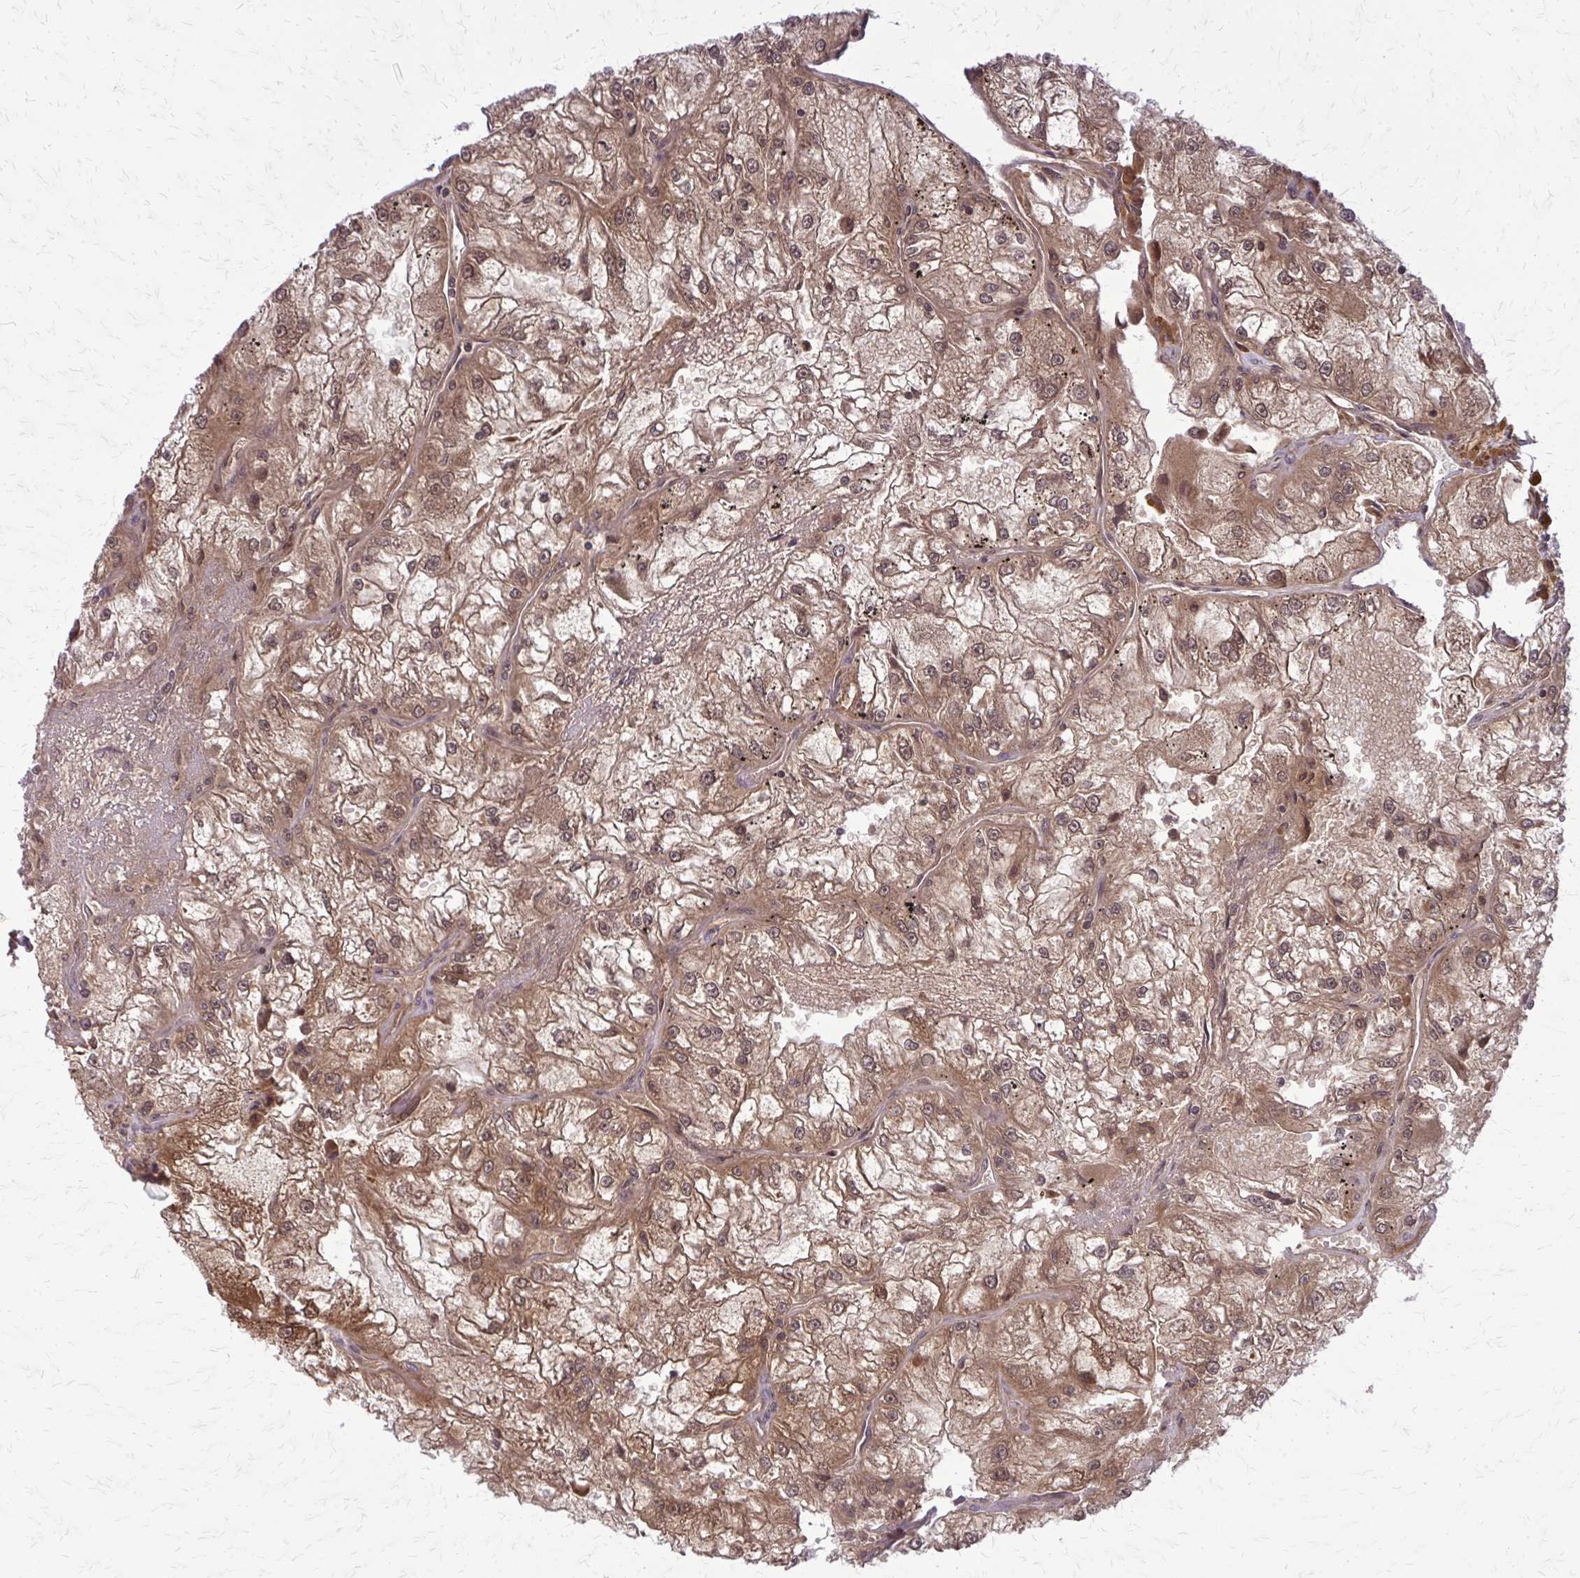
{"staining": {"intensity": "moderate", "quantity": ">75%", "location": "nuclear"}, "tissue": "renal cancer", "cell_type": "Tumor cells", "image_type": "cancer", "snomed": [{"axis": "morphology", "description": "Adenocarcinoma, NOS"}, {"axis": "topography", "description": "Kidney"}], "caption": "Tumor cells demonstrate medium levels of moderate nuclear staining in about >75% of cells in renal cancer (adenocarcinoma).", "gene": "GLRX", "patient": {"sex": "female", "age": 72}}